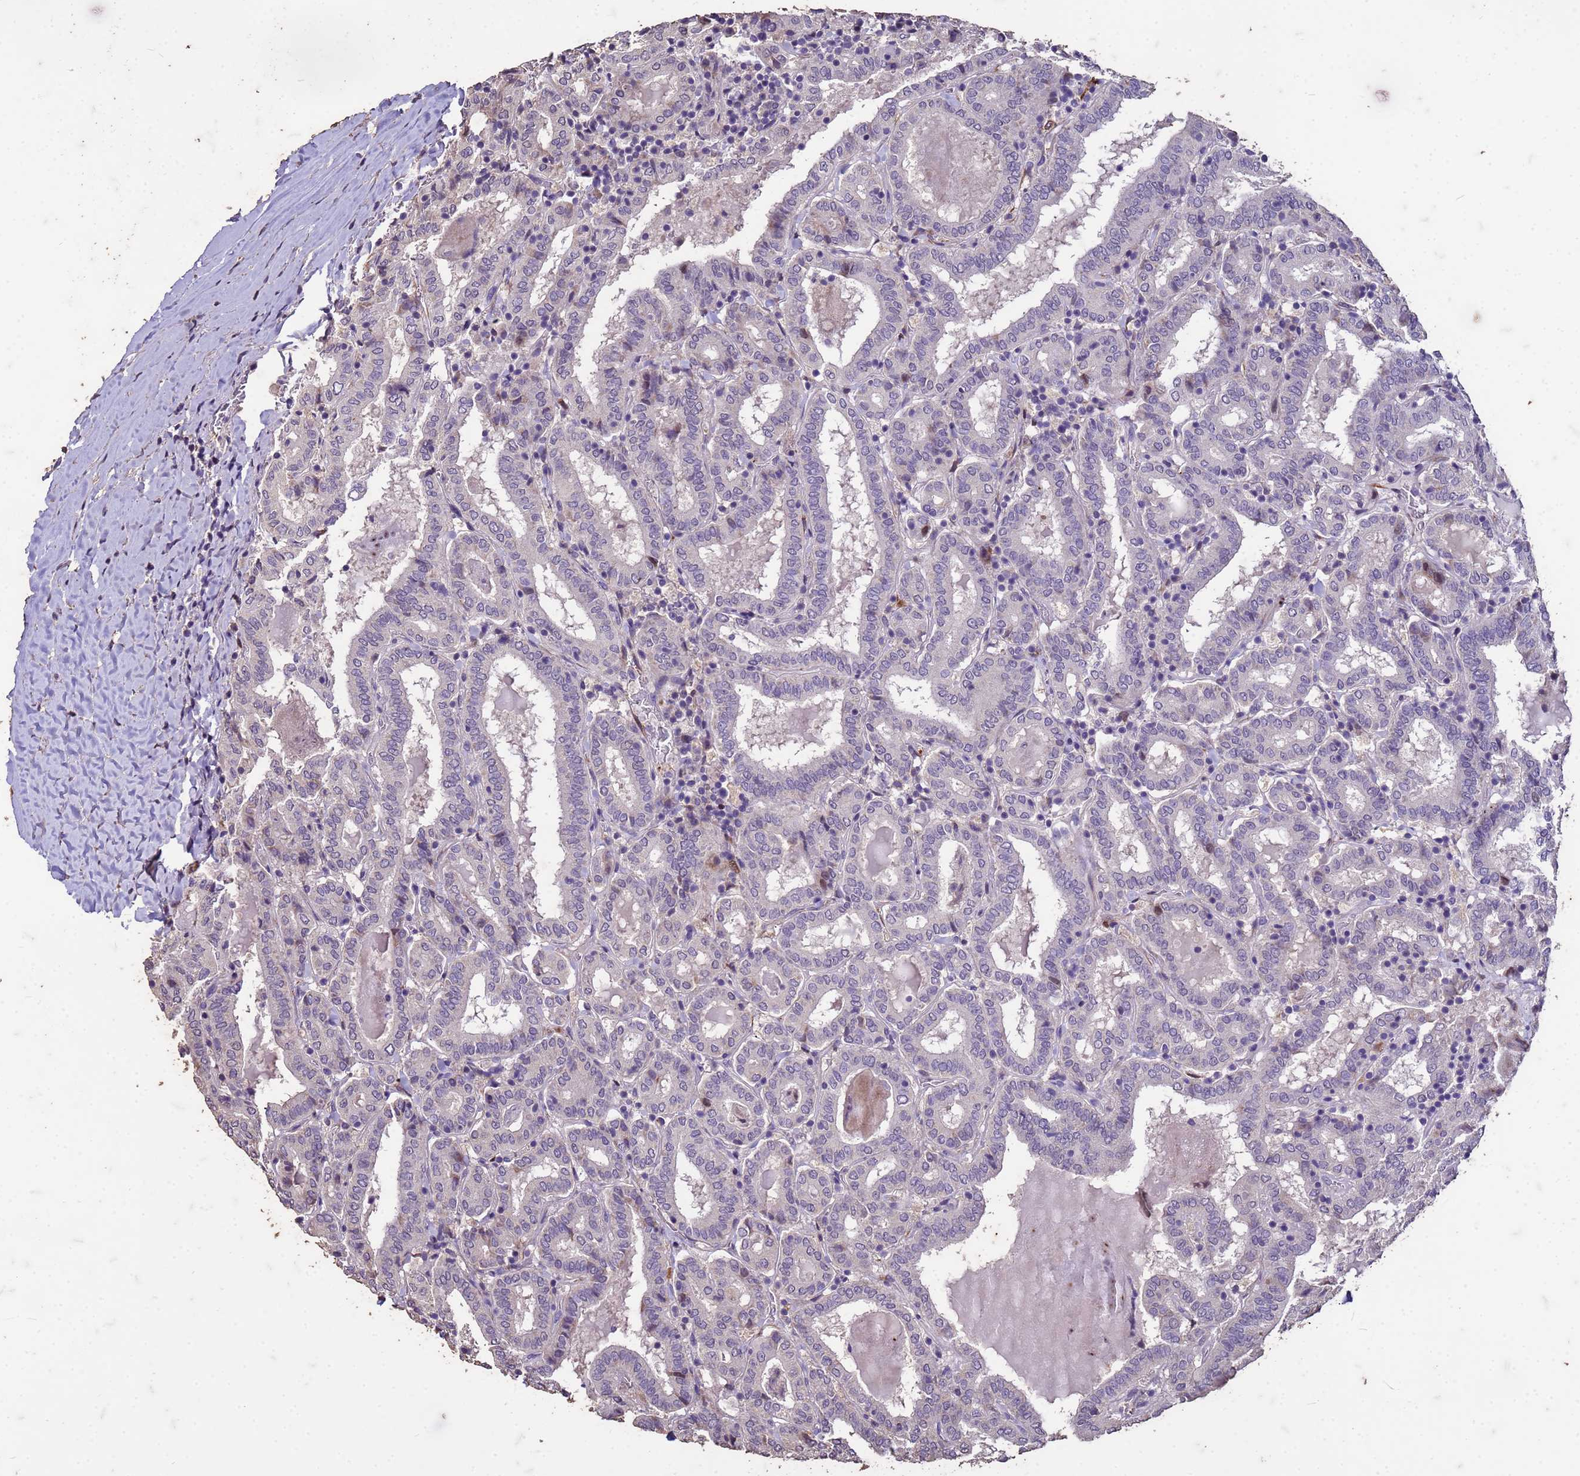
{"staining": {"intensity": "negative", "quantity": "none", "location": "none"}, "tissue": "thyroid cancer", "cell_type": "Tumor cells", "image_type": "cancer", "snomed": [{"axis": "morphology", "description": "Papillary adenocarcinoma, NOS"}, {"axis": "topography", "description": "Thyroid gland"}], "caption": "A high-resolution image shows IHC staining of papillary adenocarcinoma (thyroid), which shows no significant expression in tumor cells. Brightfield microscopy of immunohistochemistry stained with DAB (brown) and hematoxylin (blue), captured at high magnification.", "gene": "FAM184B", "patient": {"sex": "female", "age": 72}}